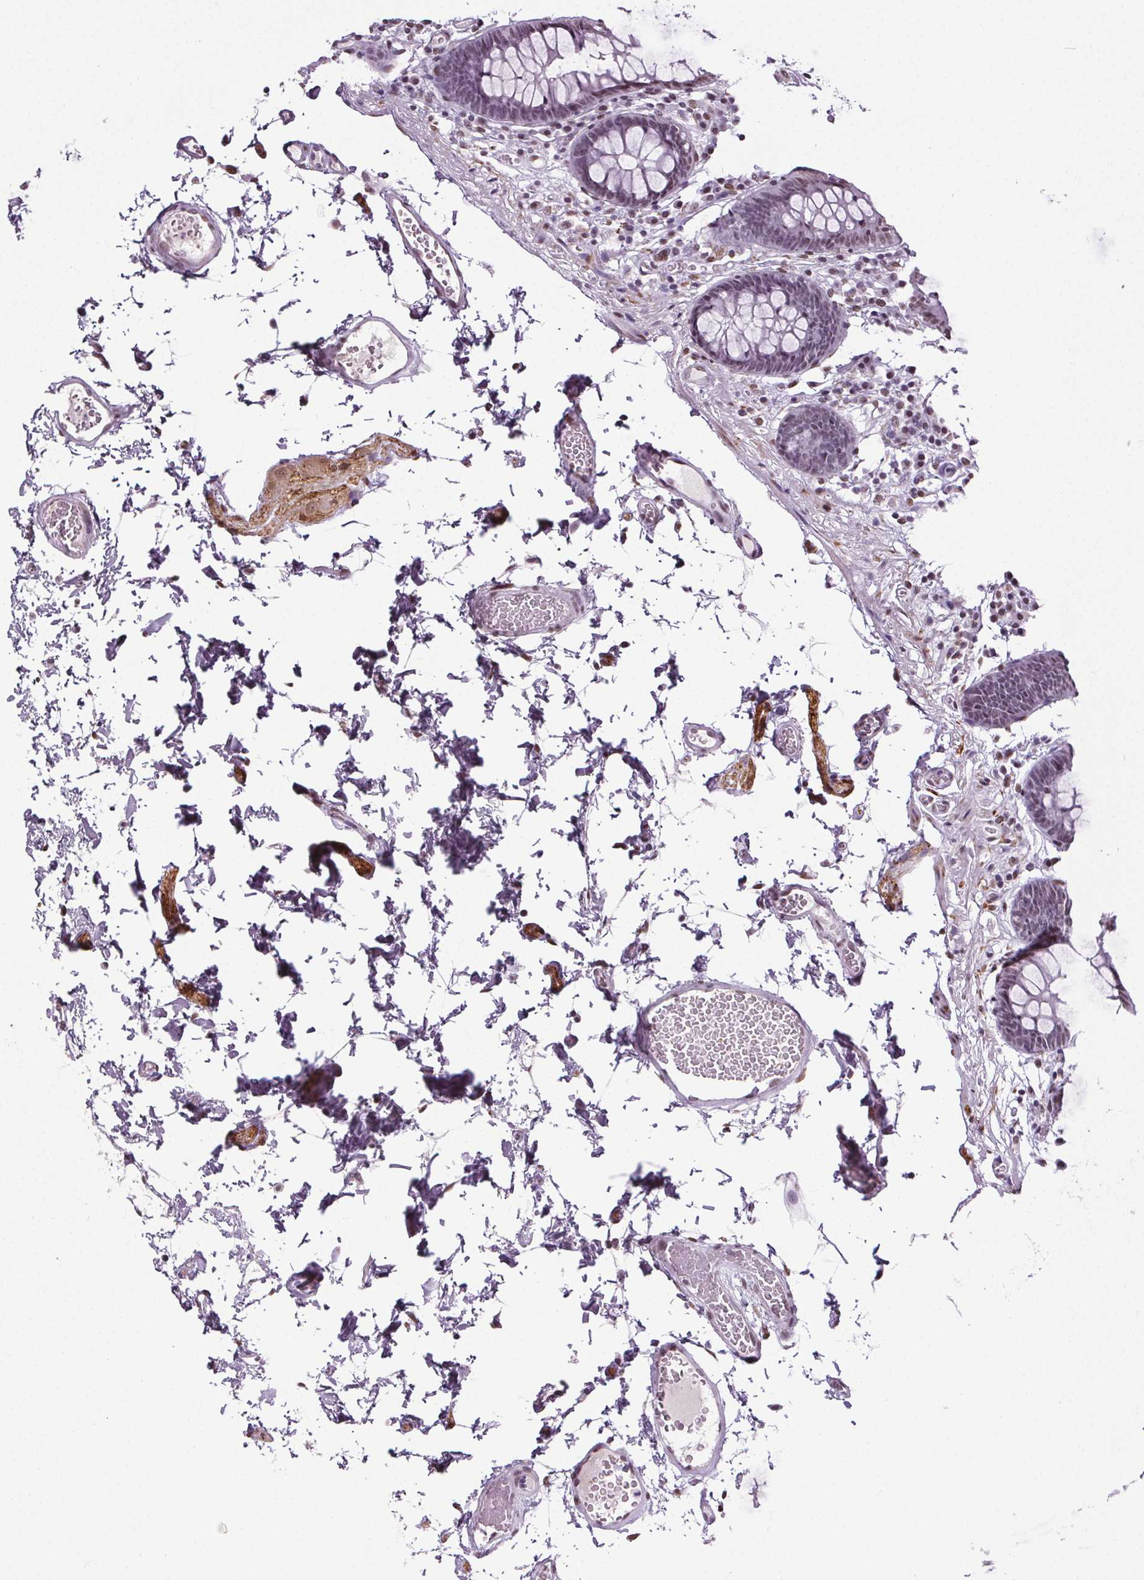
{"staining": {"intensity": "moderate", "quantity": "<25%", "location": "nuclear"}, "tissue": "colon", "cell_type": "Endothelial cells", "image_type": "normal", "snomed": [{"axis": "morphology", "description": "Normal tissue, NOS"}, {"axis": "topography", "description": "Colon"}, {"axis": "topography", "description": "Peripheral nerve tissue"}], "caption": "DAB immunohistochemical staining of benign human colon exhibits moderate nuclear protein staining in about <25% of endothelial cells.", "gene": "GP6", "patient": {"sex": "male", "age": 84}}